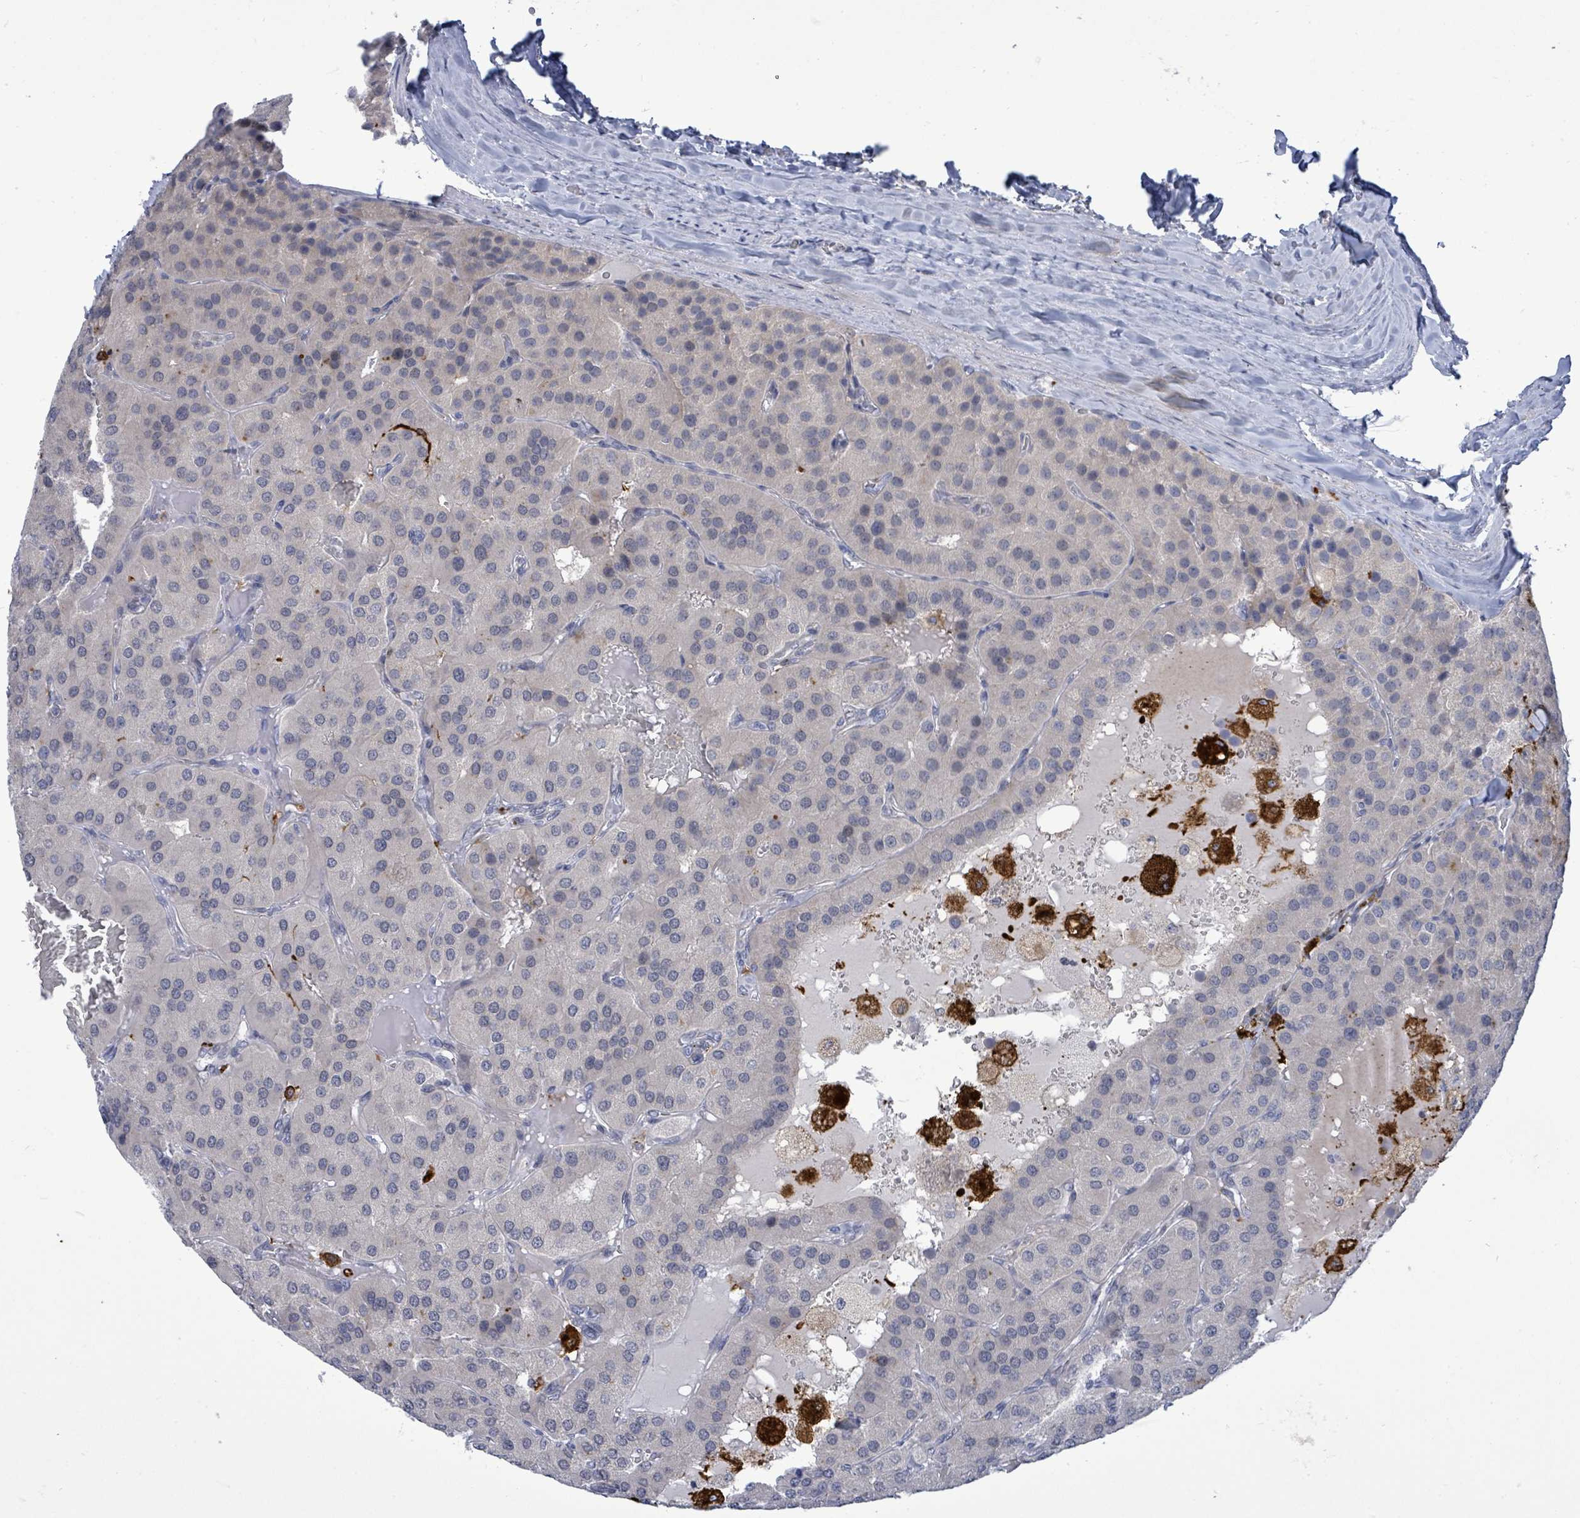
{"staining": {"intensity": "negative", "quantity": "none", "location": "none"}, "tissue": "parathyroid gland", "cell_type": "Glandular cells", "image_type": "normal", "snomed": [{"axis": "morphology", "description": "Normal tissue, NOS"}, {"axis": "morphology", "description": "Adenoma, NOS"}, {"axis": "topography", "description": "Parathyroid gland"}], "caption": "Protein analysis of benign parathyroid gland reveals no significant positivity in glandular cells.", "gene": "CT45A10", "patient": {"sex": "female", "age": 86}}